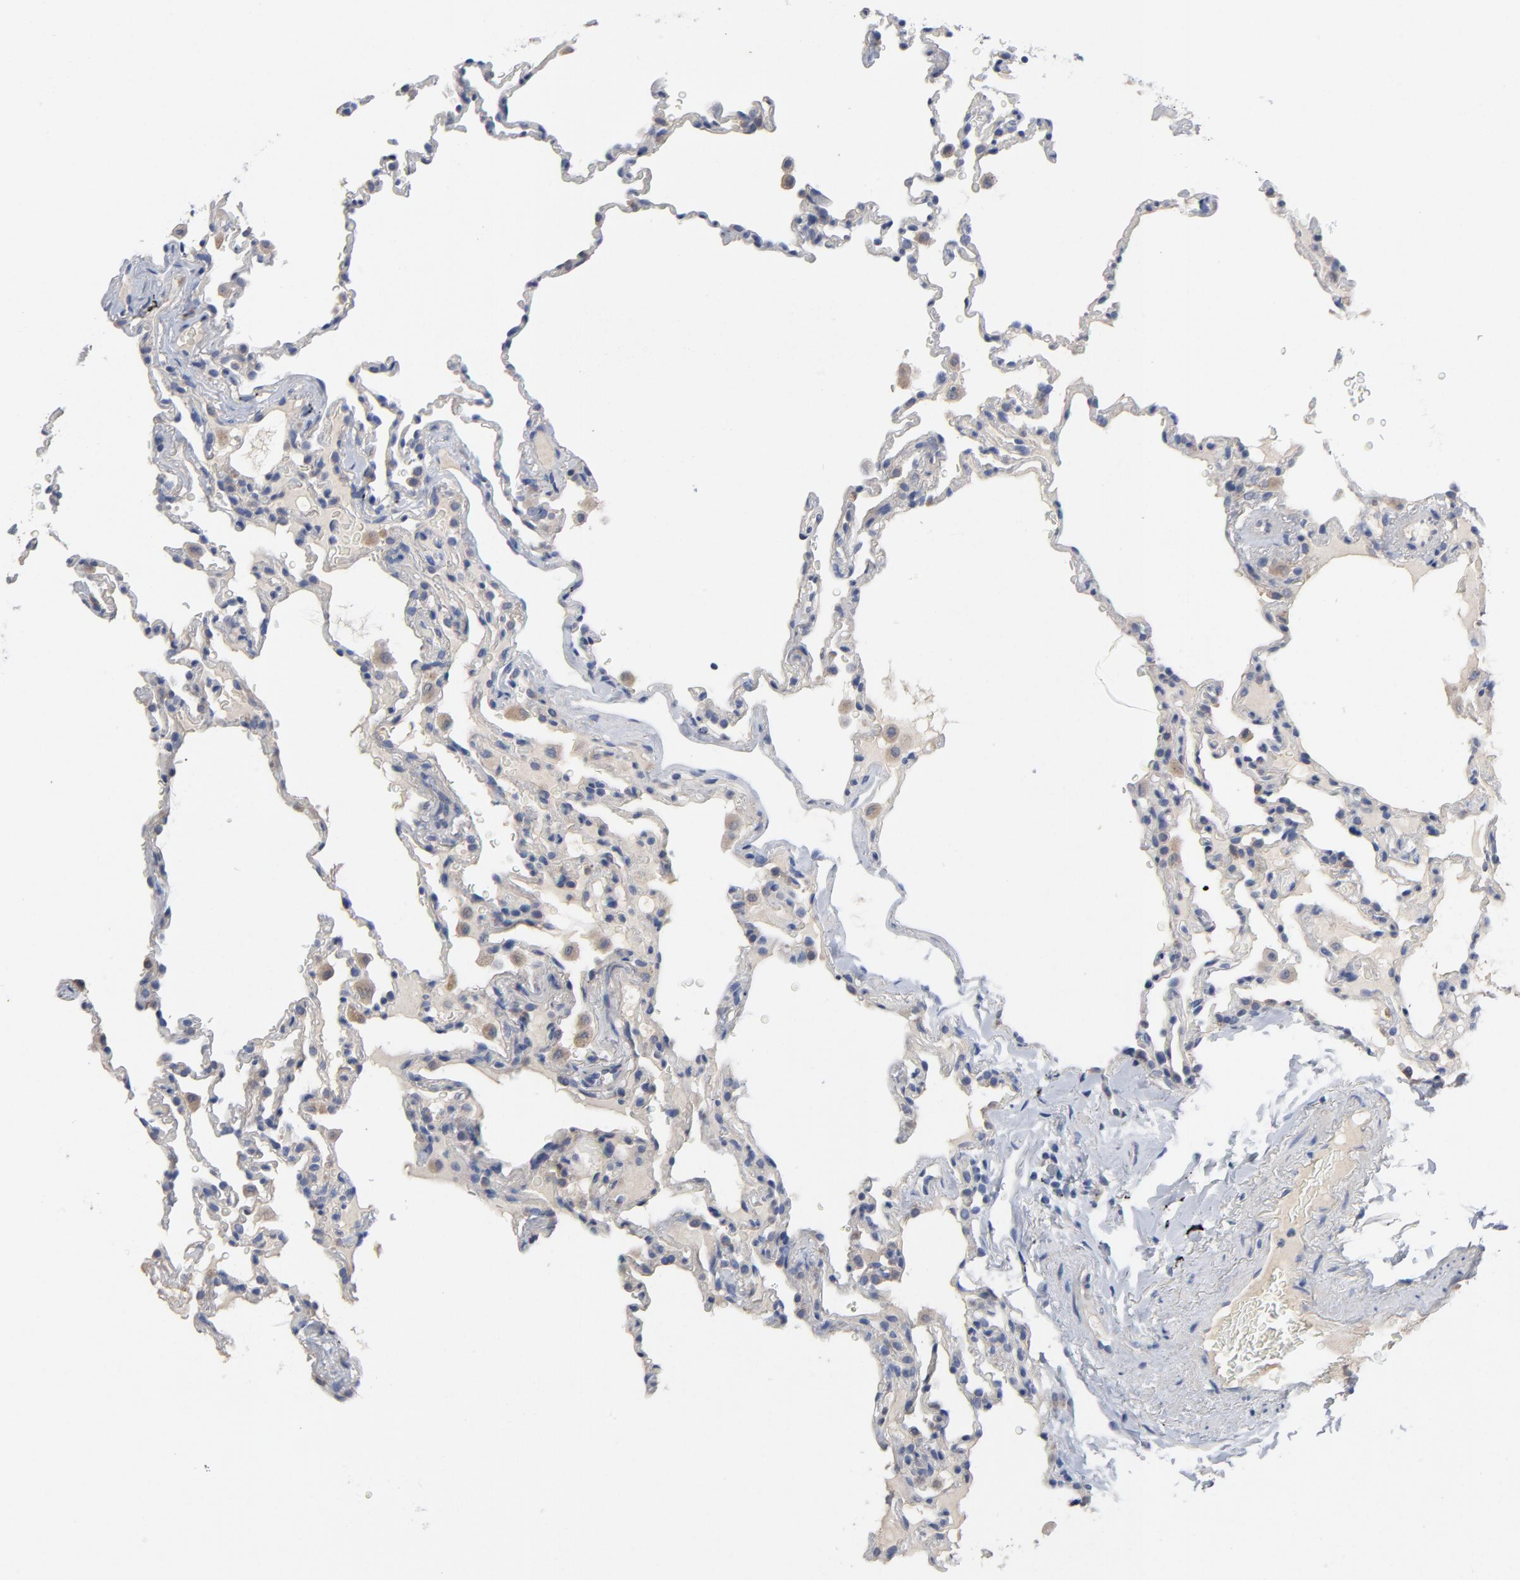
{"staining": {"intensity": "moderate", "quantity": "<25%", "location": "cytoplasmic/membranous"}, "tissue": "lung", "cell_type": "Alveolar cells", "image_type": "normal", "snomed": [{"axis": "morphology", "description": "Normal tissue, NOS"}, {"axis": "topography", "description": "Lung"}], "caption": "DAB immunohistochemical staining of benign human lung demonstrates moderate cytoplasmic/membranous protein positivity in approximately <25% of alveolar cells.", "gene": "CCDC134", "patient": {"sex": "male", "age": 59}}